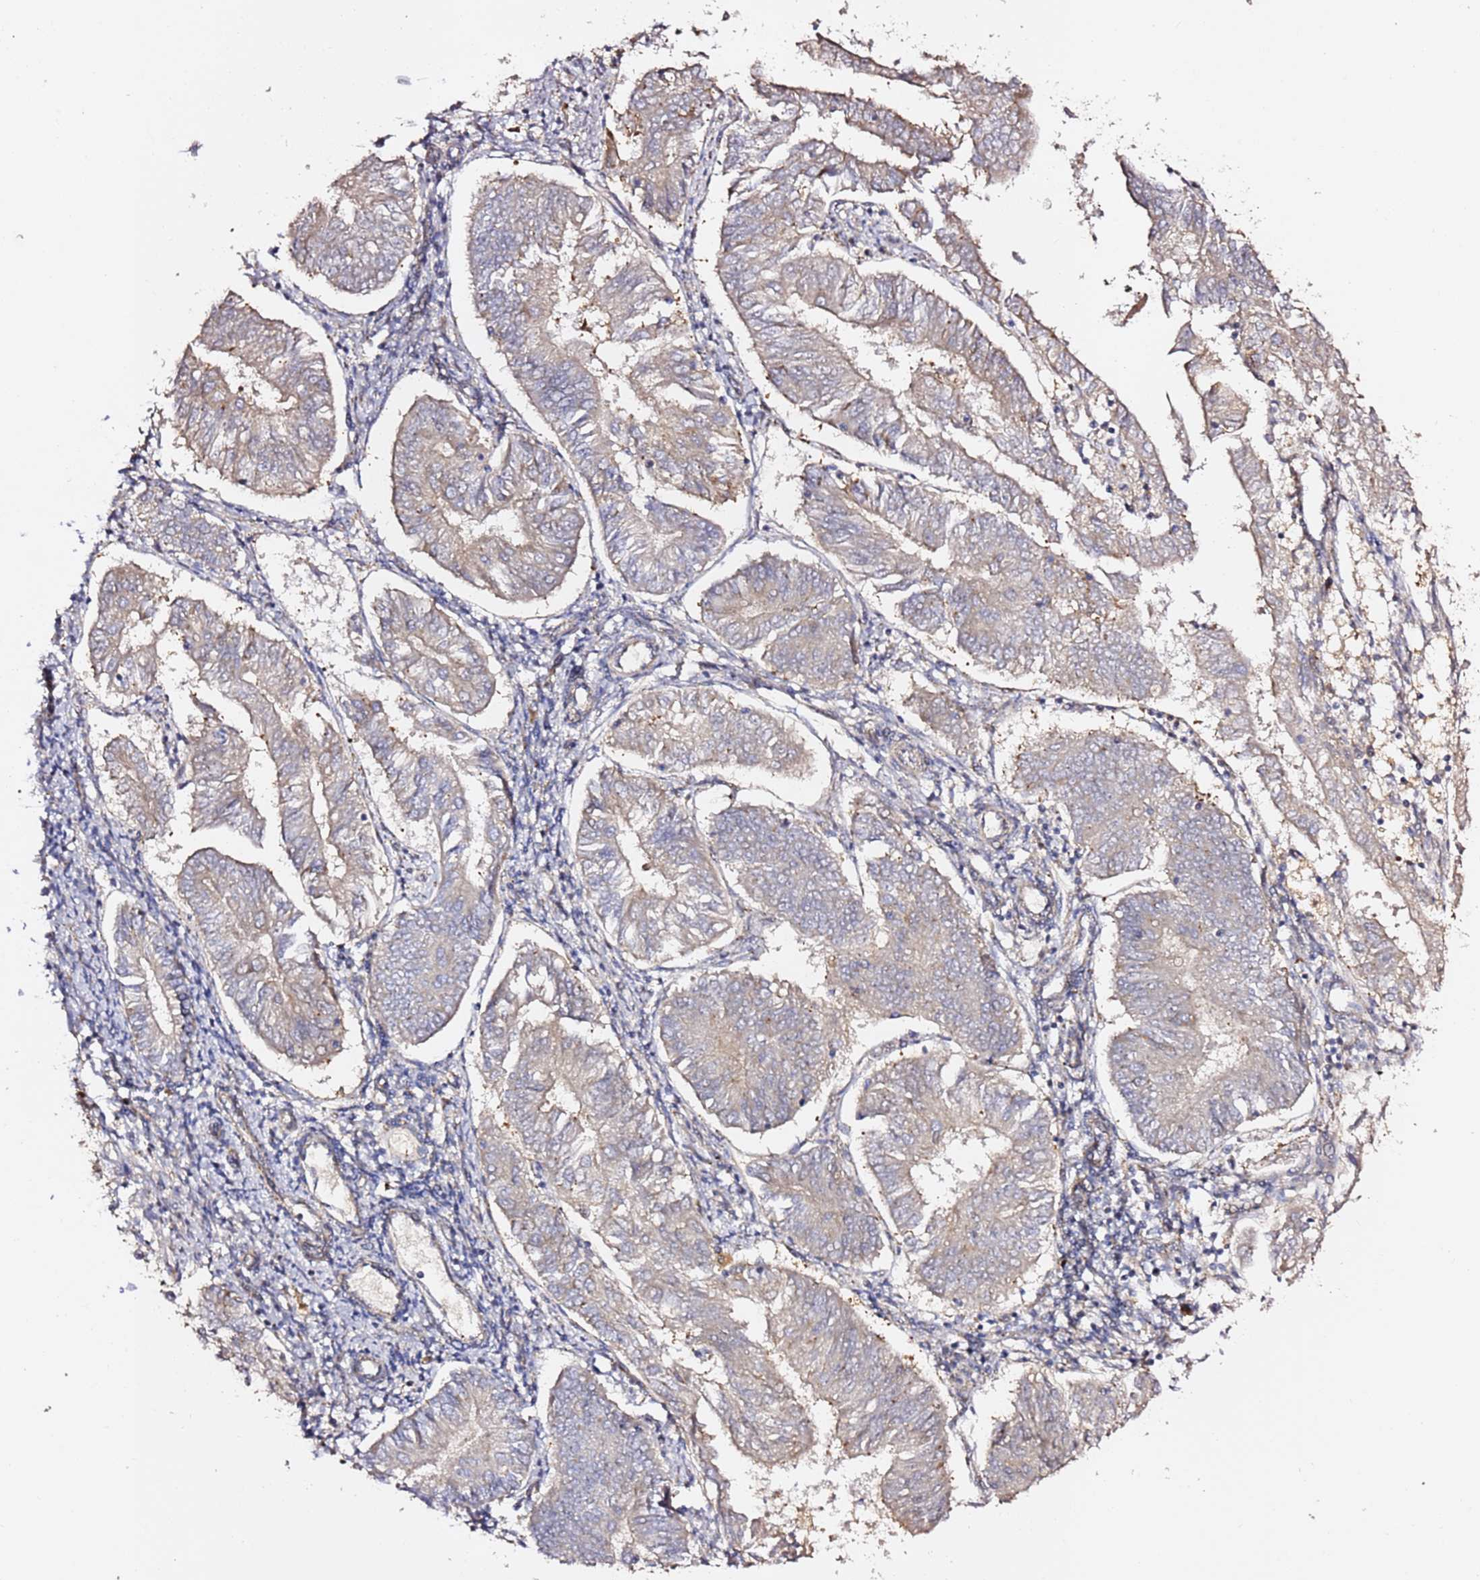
{"staining": {"intensity": "negative", "quantity": "none", "location": "none"}, "tissue": "endometrial cancer", "cell_type": "Tumor cells", "image_type": "cancer", "snomed": [{"axis": "morphology", "description": "Adenocarcinoma, NOS"}, {"axis": "topography", "description": "Endometrium"}], "caption": "An immunohistochemistry micrograph of adenocarcinoma (endometrial) is shown. There is no staining in tumor cells of adenocarcinoma (endometrial).", "gene": "HSD17B7", "patient": {"sex": "female", "age": 58}}